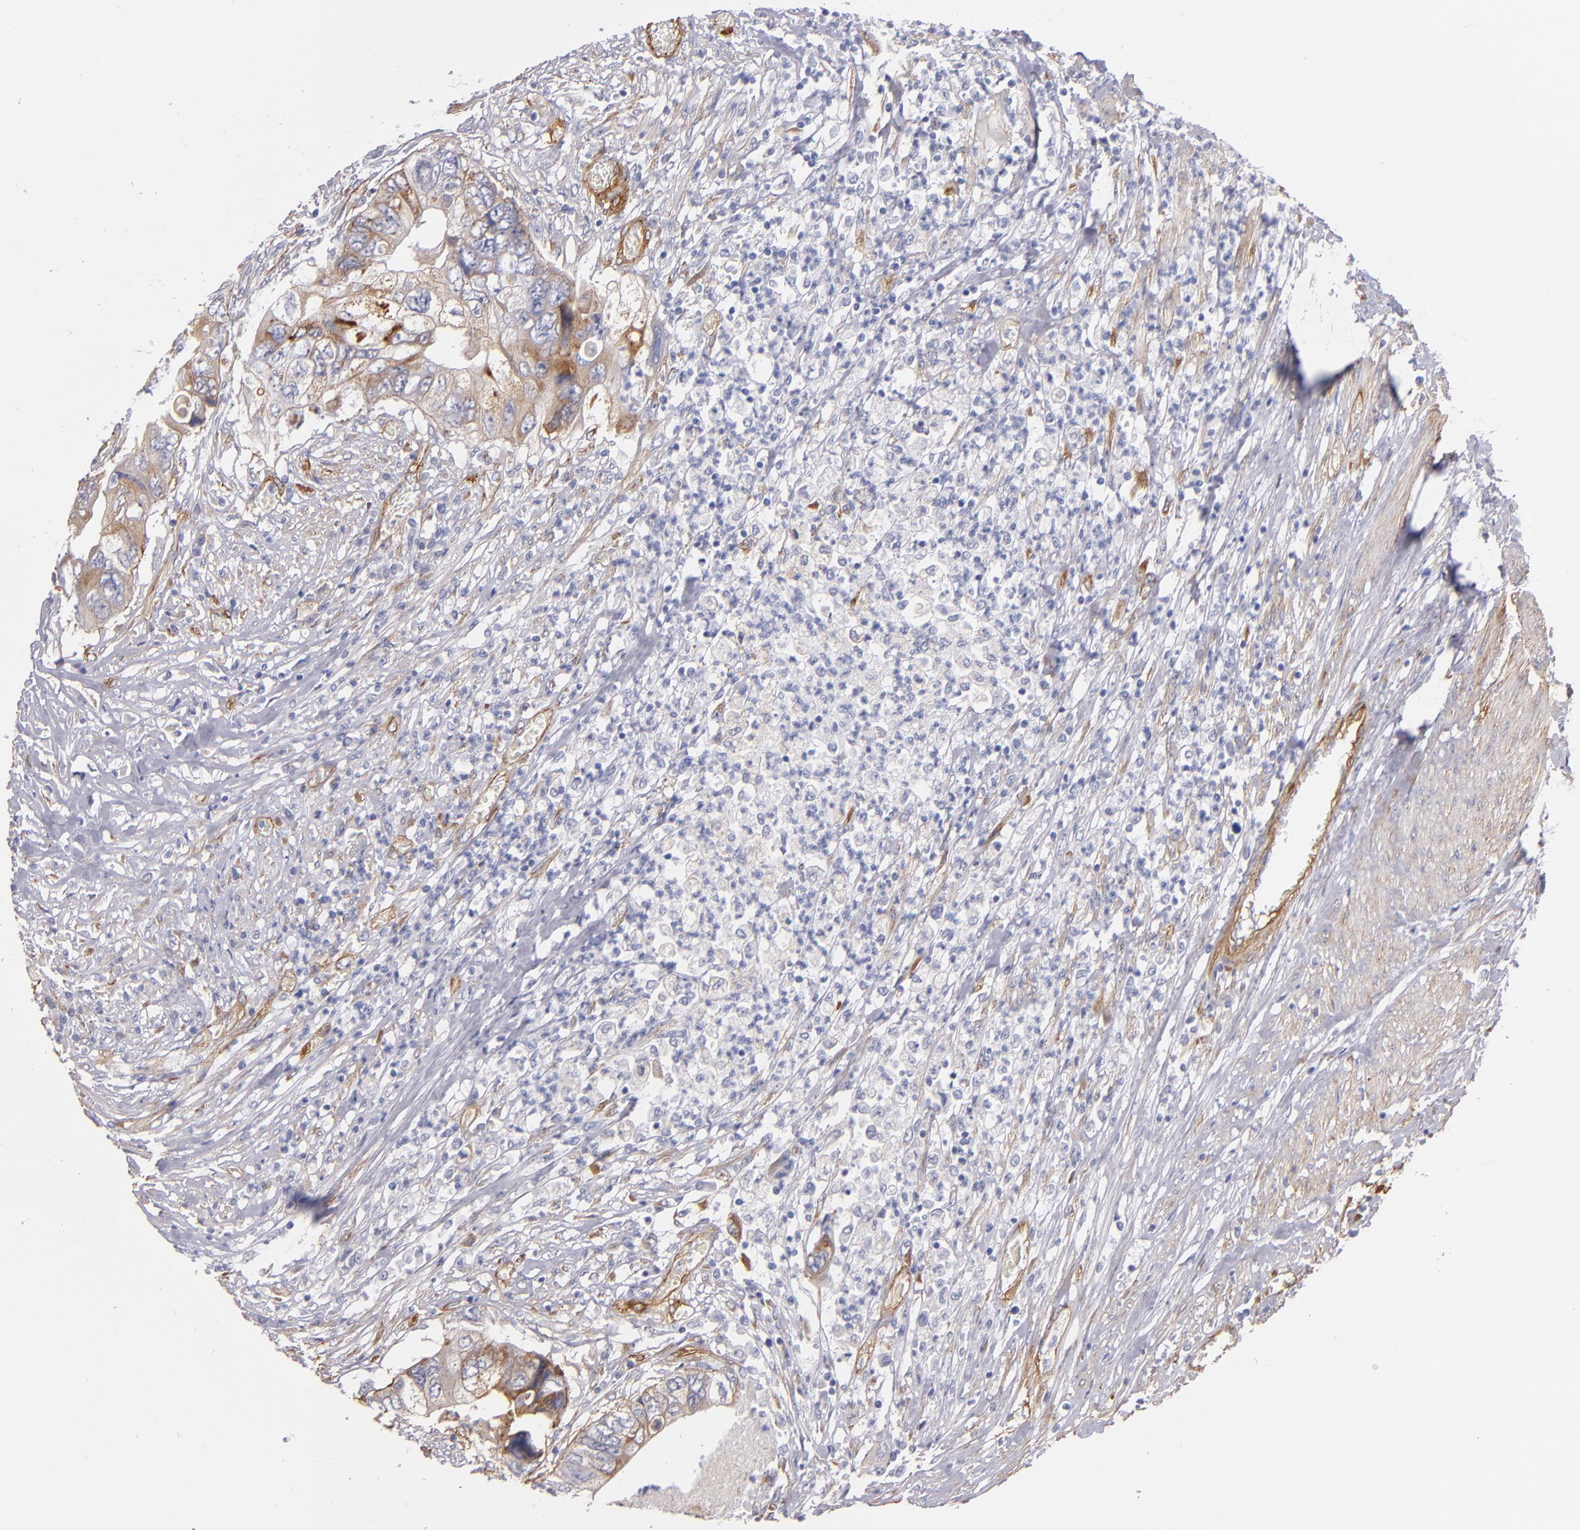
{"staining": {"intensity": "moderate", "quantity": ">75%", "location": "cytoplasmic/membranous"}, "tissue": "colorectal cancer", "cell_type": "Tumor cells", "image_type": "cancer", "snomed": [{"axis": "morphology", "description": "Adenocarcinoma, NOS"}, {"axis": "topography", "description": "Rectum"}], "caption": "Immunohistochemical staining of colorectal cancer displays moderate cytoplasmic/membranous protein staining in approximately >75% of tumor cells.", "gene": "LAMC1", "patient": {"sex": "female", "age": 82}}